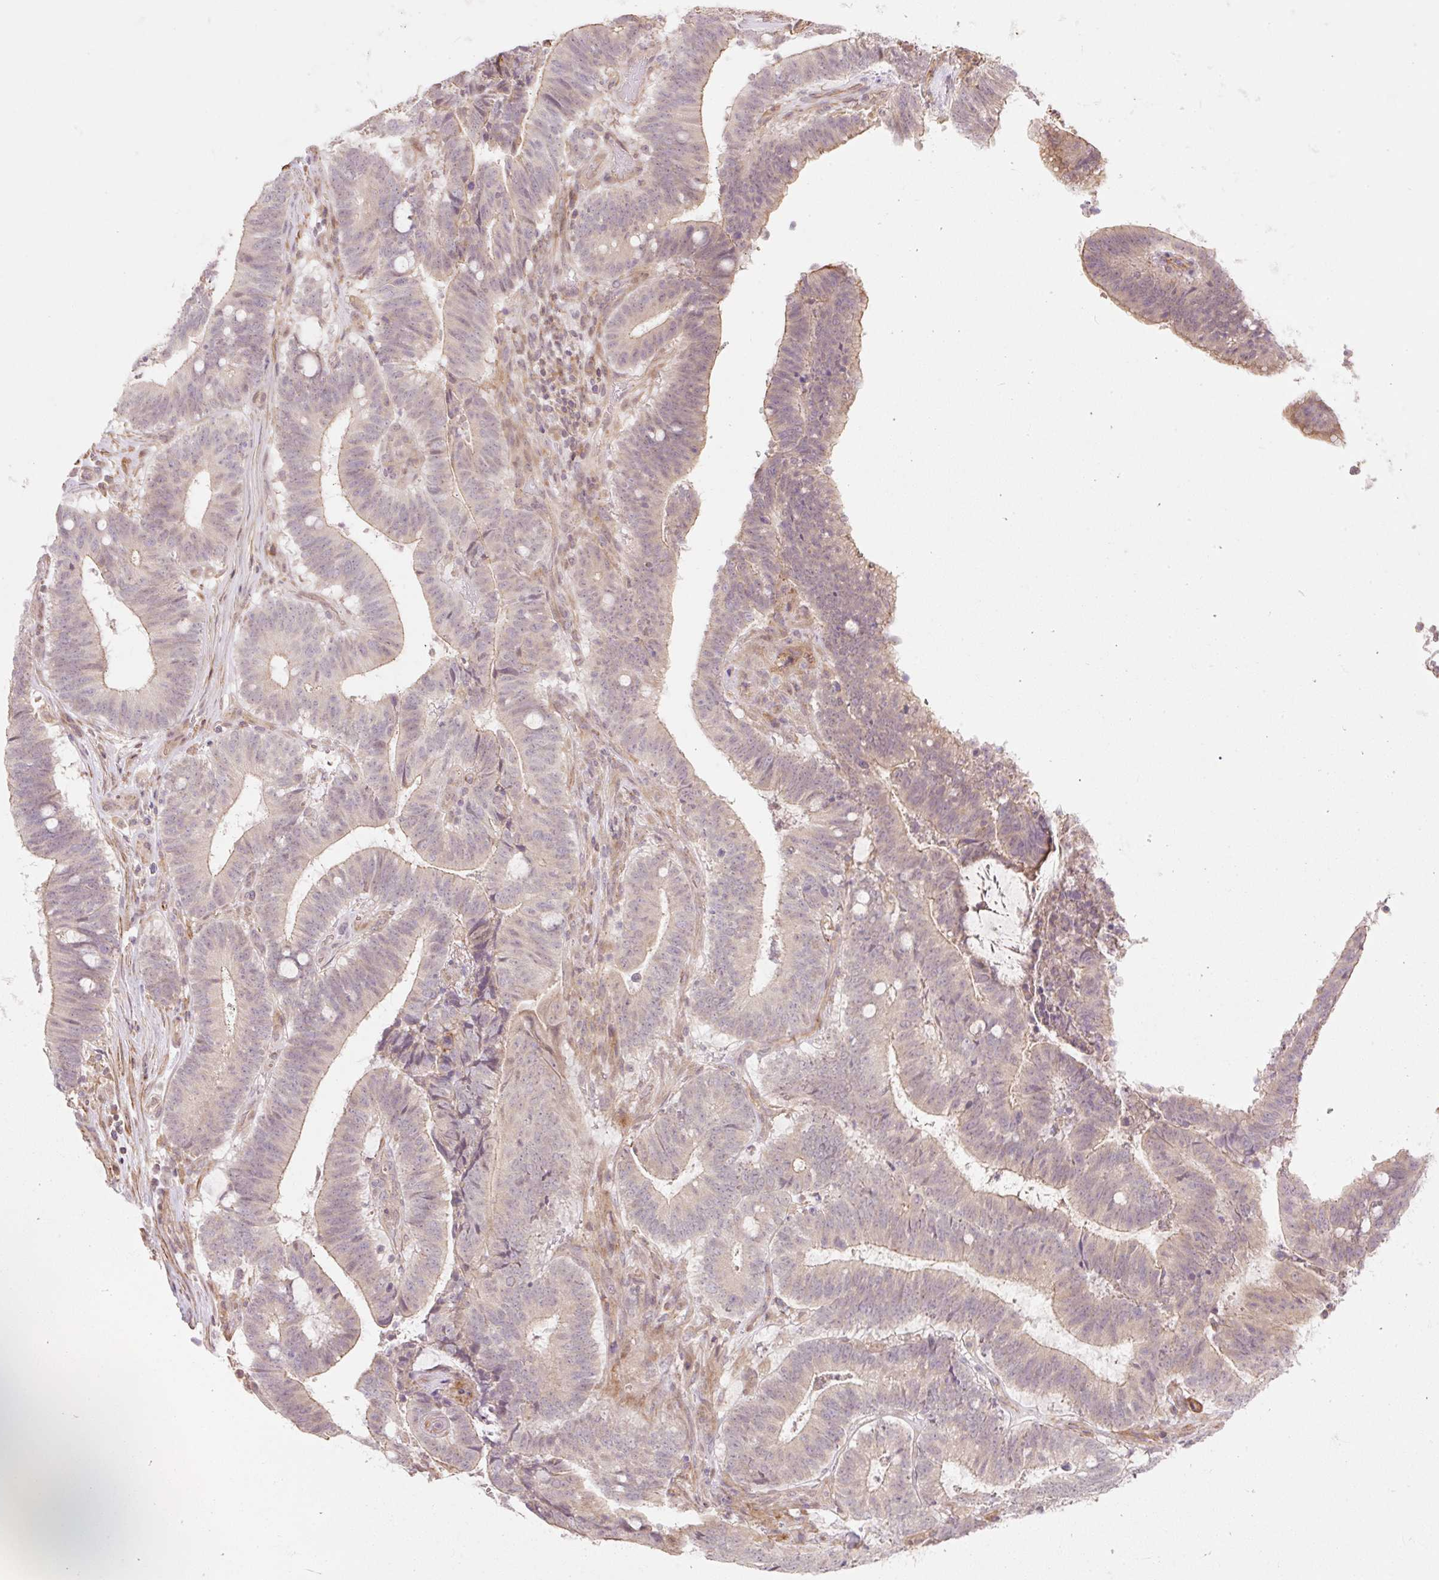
{"staining": {"intensity": "weak", "quantity": ">75%", "location": "cytoplasmic/membranous"}, "tissue": "colorectal cancer", "cell_type": "Tumor cells", "image_type": "cancer", "snomed": [{"axis": "morphology", "description": "Adenocarcinoma, NOS"}, {"axis": "topography", "description": "Colon"}], "caption": "This is an image of immunohistochemistry (IHC) staining of colorectal adenocarcinoma, which shows weak staining in the cytoplasmic/membranous of tumor cells.", "gene": "EMC10", "patient": {"sex": "female", "age": 43}}